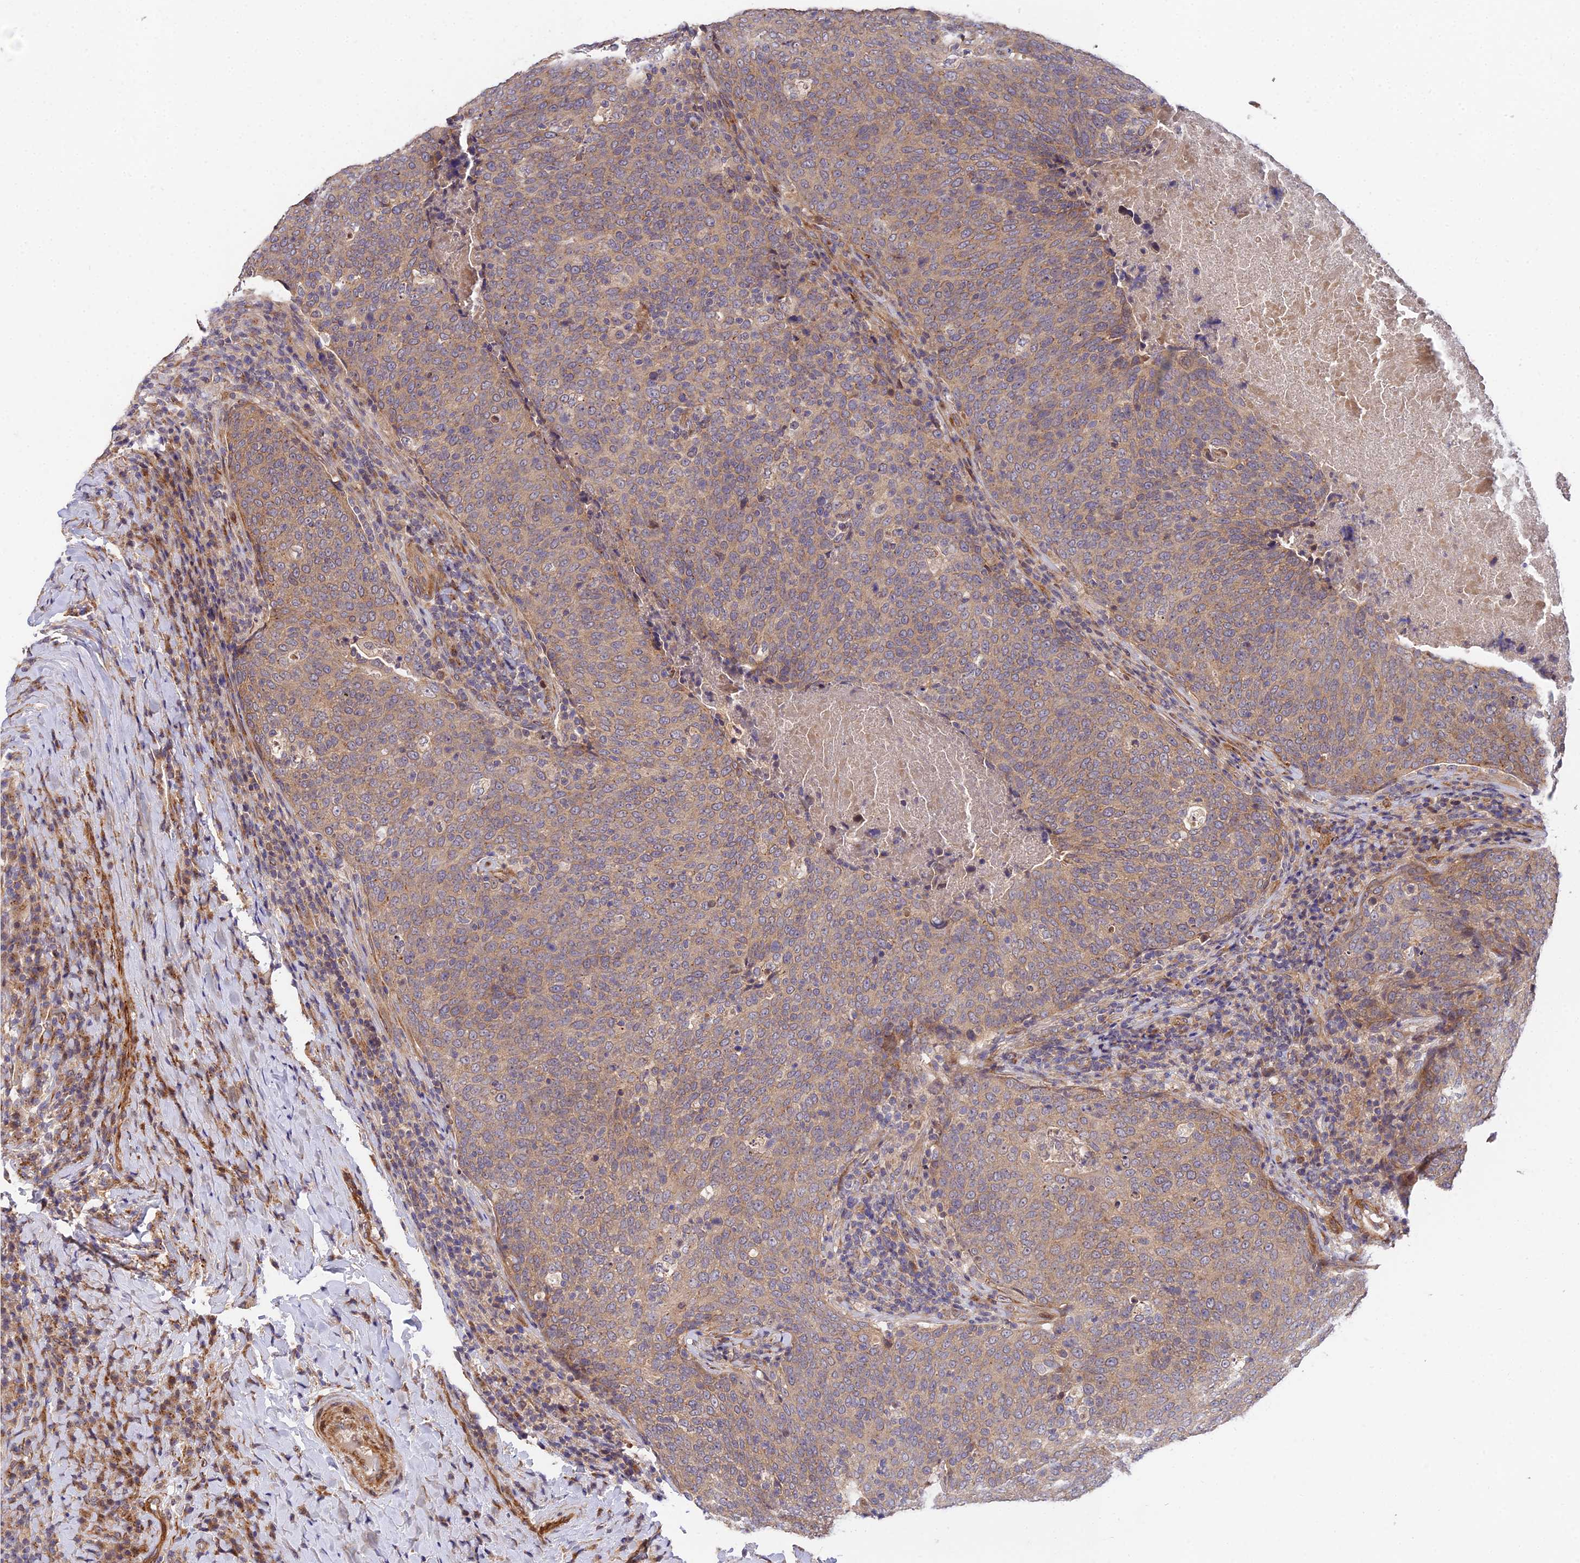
{"staining": {"intensity": "moderate", "quantity": ">75%", "location": "cytoplasmic/membranous"}, "tissue": "head and neck cancer", "cell_type": "Tumor cells", "image_type": "cancer", "snomed": [{"axis": "morphology", "description": "Squamous cell carcinoma, NOS"}, {"axis": "morphology", "description": "Squamous cell carcinoma, metastatic, NOS"}, {"axis": "topography", "description": "Lymph node"}, {"axis": "topography", "description": "Head-Neck"}], "caption": "About >75% of tumor cells in human head and neck cancer (metastatic squamous cell carcinoma) display moderate cytoplasmic/membranous protein staining as visualized by brown immunohistochemical staining.", "gene": "ARL8B", "patient": {"sex": "male", "age": 62}}